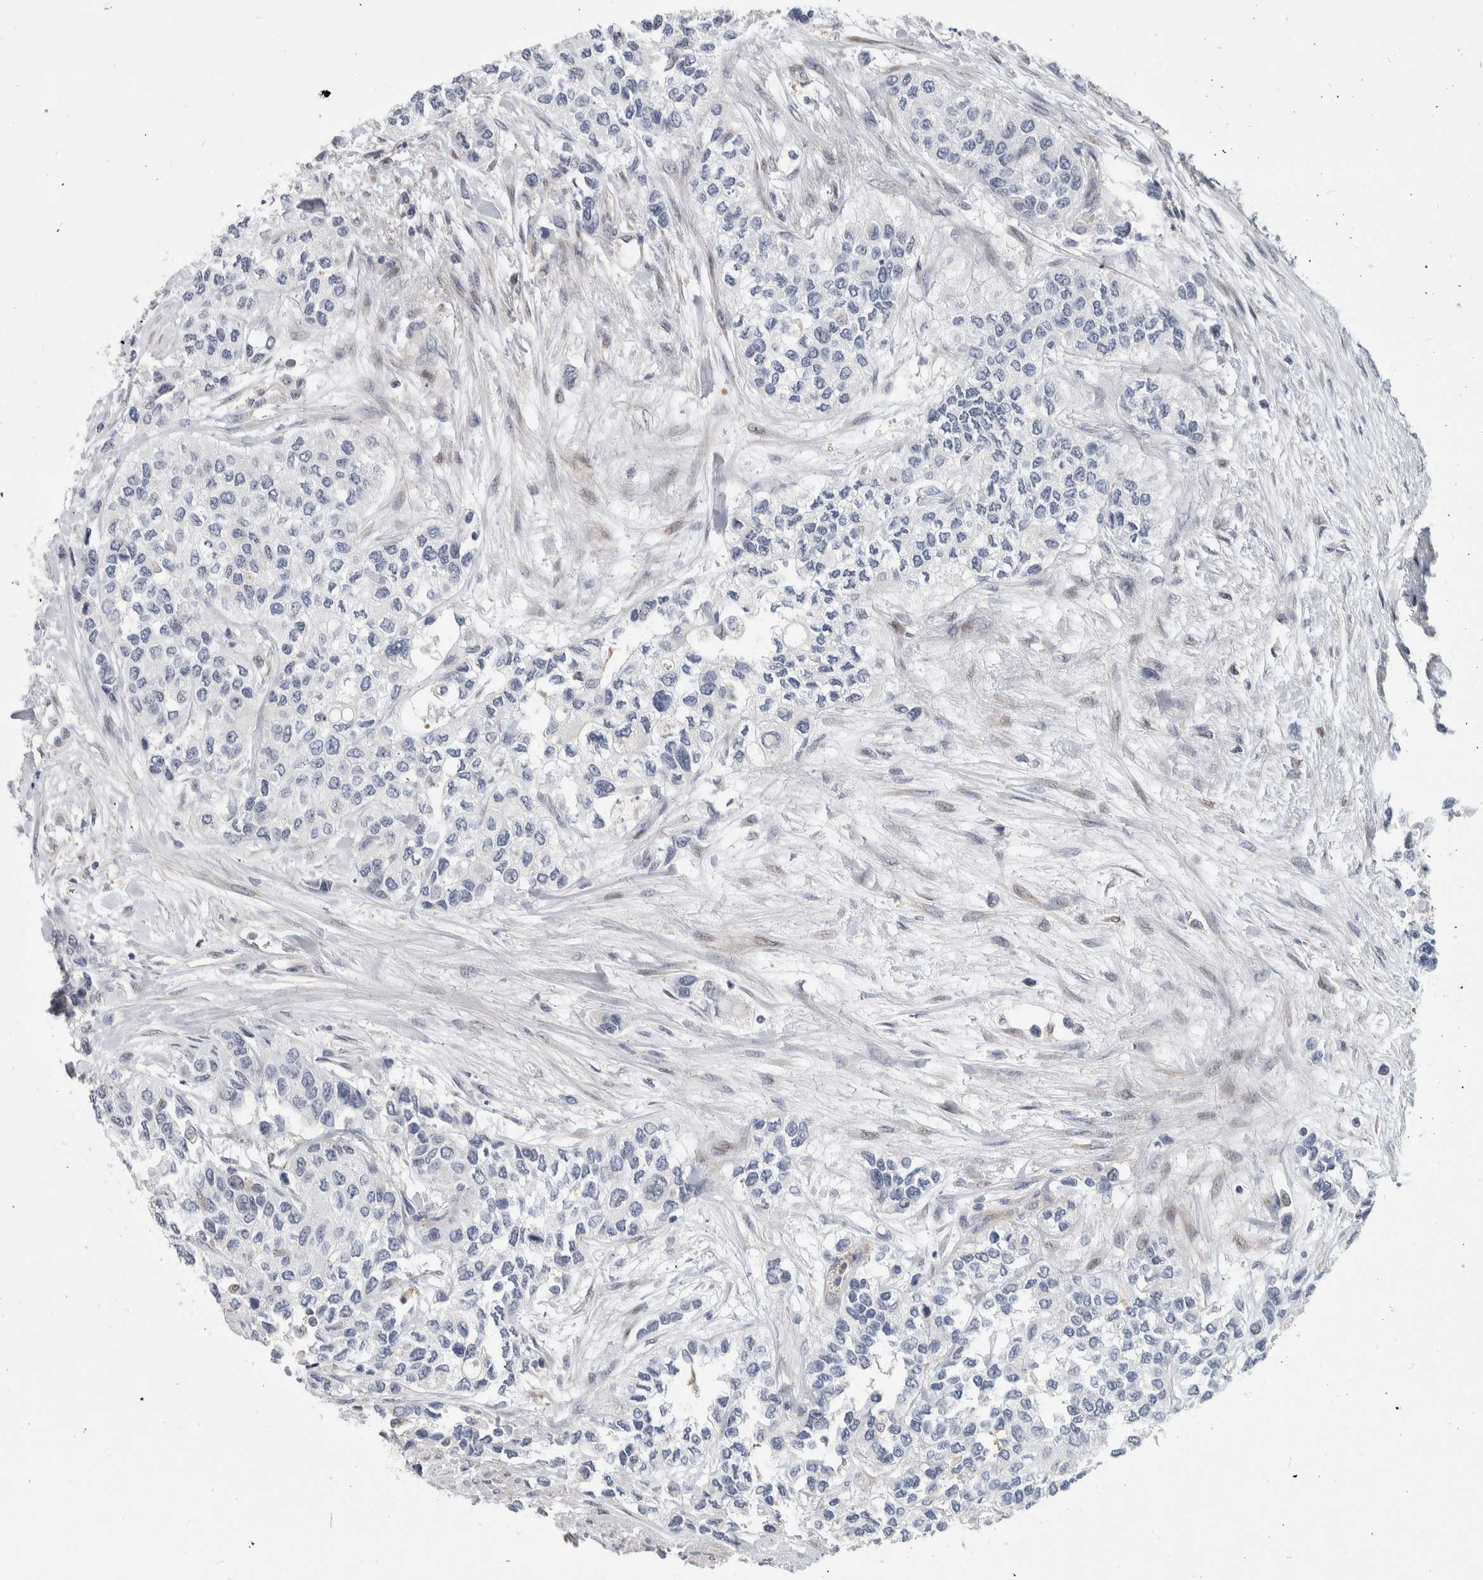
{"staining": {"intensity": "negative", "quantity": "none", "location": "none"}, "tissue": "urothelial cancer", "cell_type": "Tumor cells", "image_type": "cancer", "snomed": [{"axis": "morphology", "description": "Urothelial carcinoma, High grade"}, {"axis": "topography", "description": "Urinary bladder"}], "caption": "The micrograph reveals no significant expression in tumor cells of urothelial carcinoma (high-grade).", "gene": "MSL1", "patient": {"sex": "female", "age": 56}}